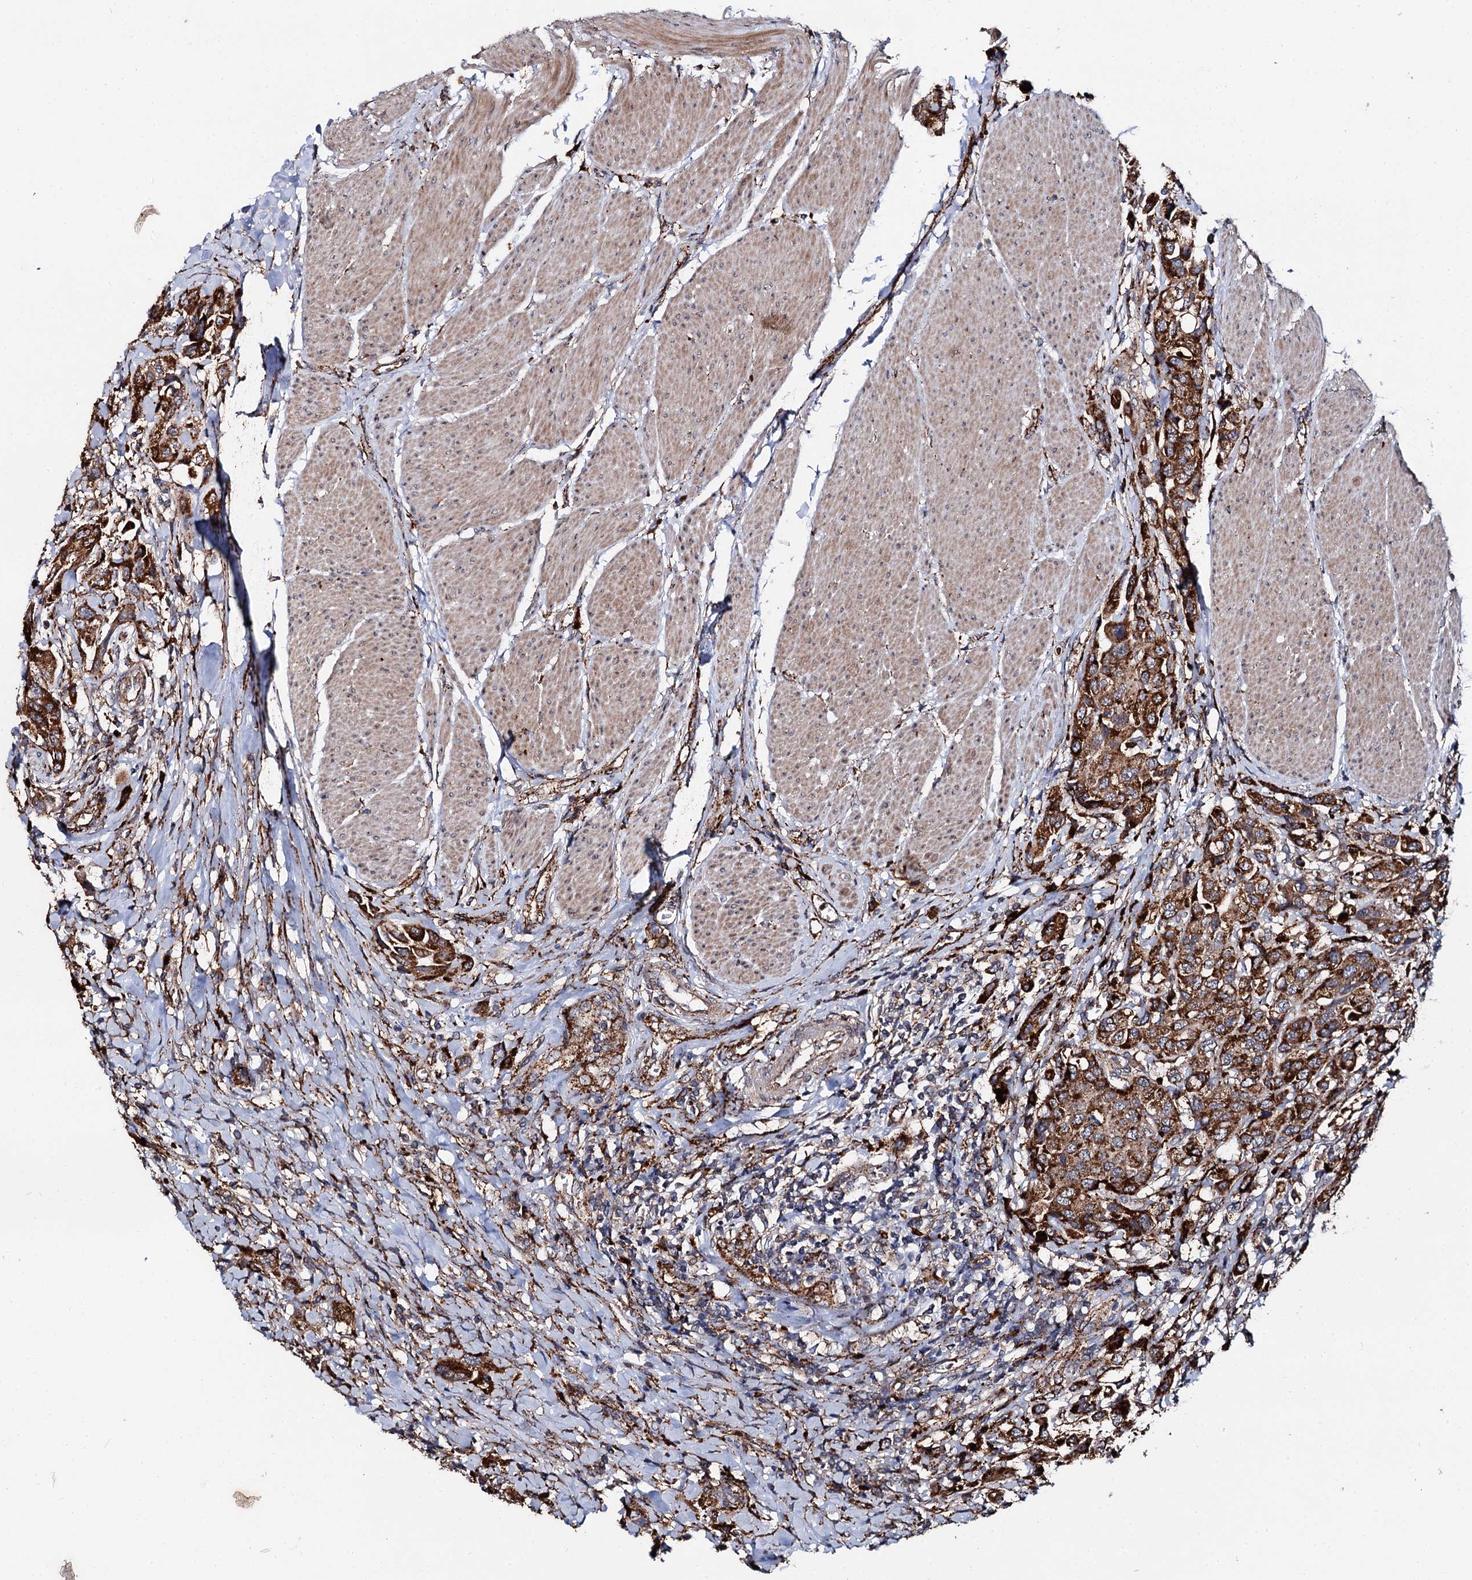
{"staining": {"intensity": "strong", "quantity": ">75%", "location": "cytoplasmic/membranous"}, "tissue": "urothelial cancer", "cell_type": "Tumor cells", "image_type": "cancer", "snomed": [{"axis": "morphology", "description": "Urothelial carcinoma, High grade"}, {"axis": "topography", "description": "Urinary bladder"}], "caption": "Brown immunohistochemical staining in human urothelial carcinoma (high-grade) exhibits strong cytoplasmic/membranous staining in about >75% of tumor cells.", "gene": "GBA1", "patient": {"sex": "male", "age": 50}}